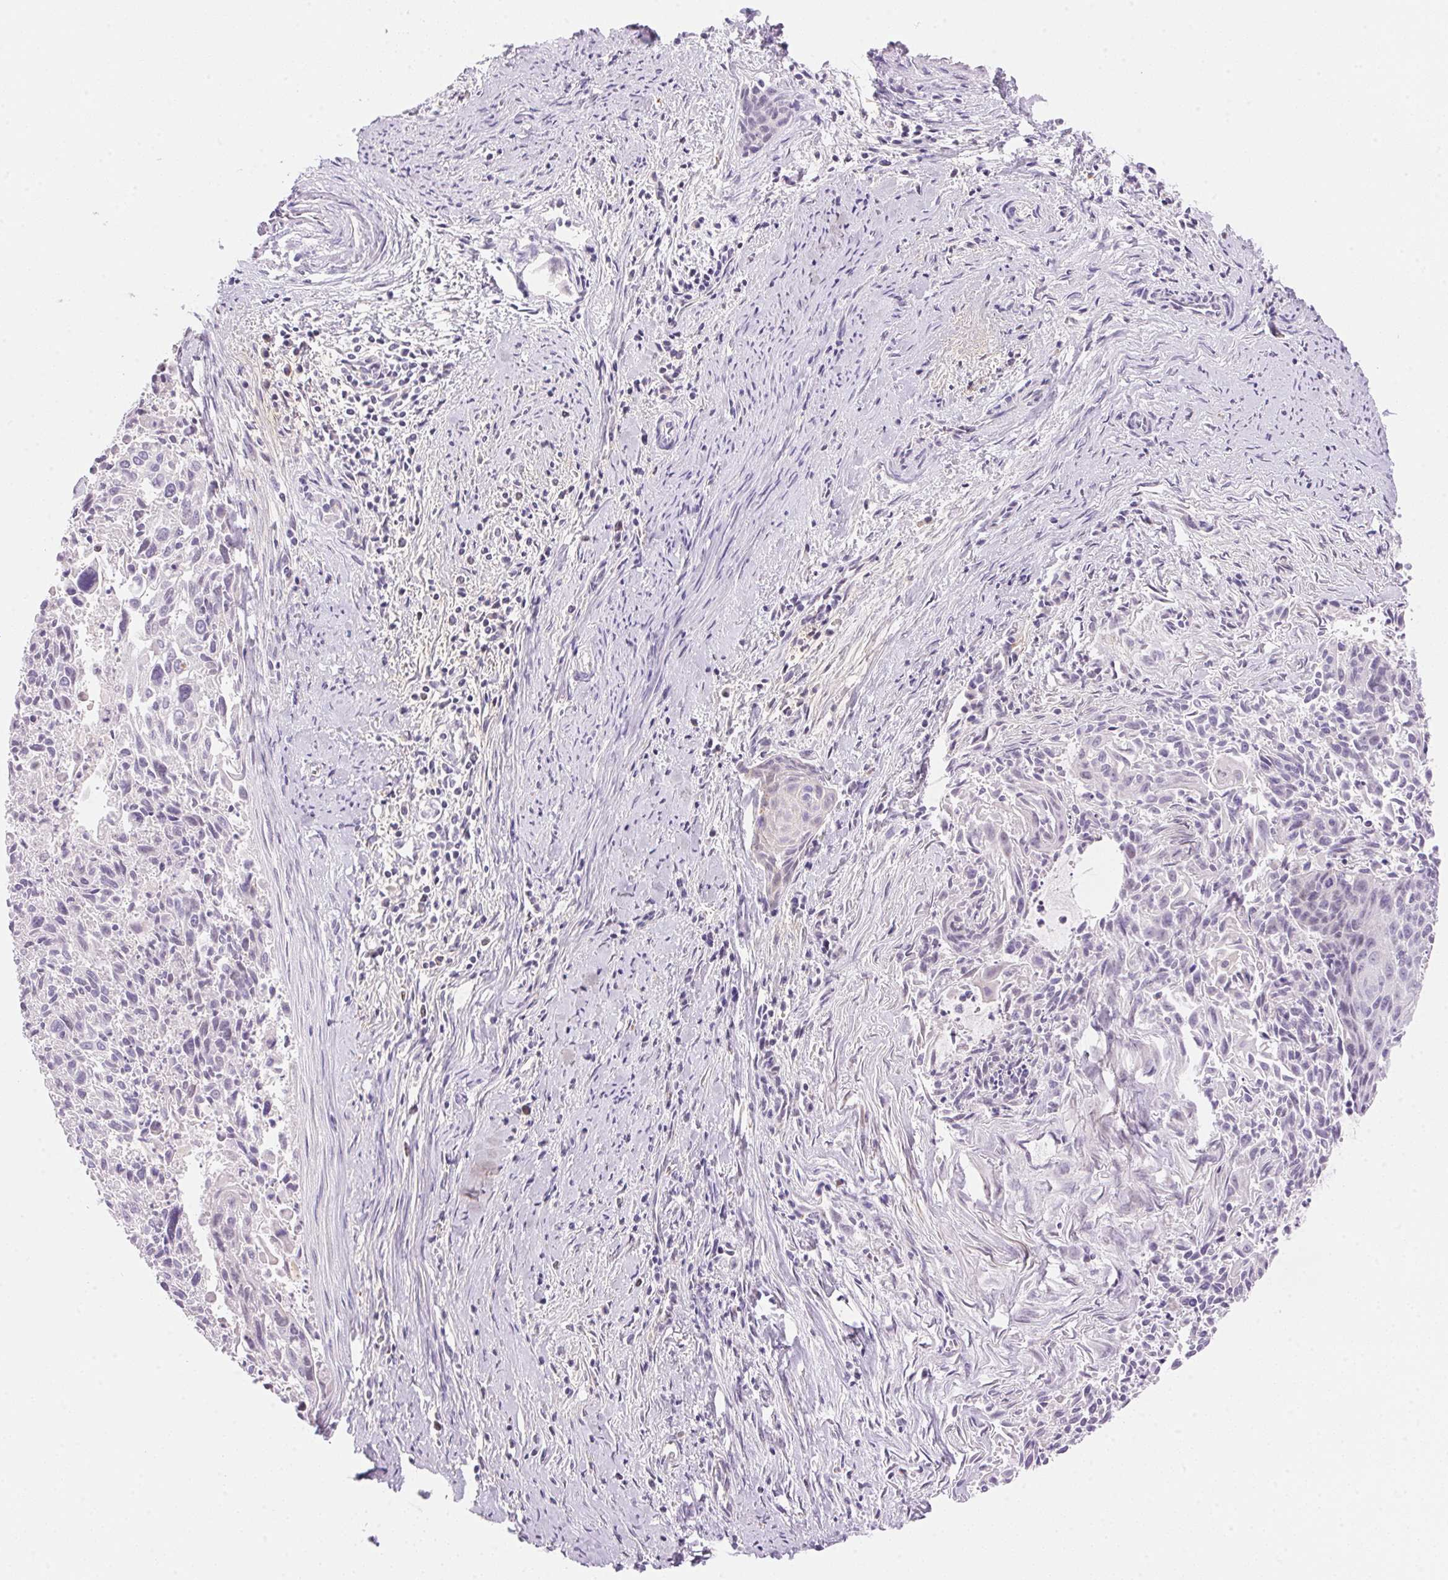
{"staining": {"intensity": "negative", "quantity": "none", "location": "none"}, "tissue": "cervical cancer", "cell_type": "Tumor cells", "image_type": "cancer", "snomed": [{"axis": "morphology", "description": "Squamous cell carcinoma, NOS"}, {"axis": "topography", "description": "Cervix"}], "caption": "Immunohistochemistry (IHC) micrograph of neoplastic tissue: cervical cancer (squamous cell carcinoma) stained with DAB (3,3'-diaminobenzidine) reveals no significant protein positivity in tumor cells.", "gene": "TEKT1", "patient": {"sex": "female", "age": 55}}